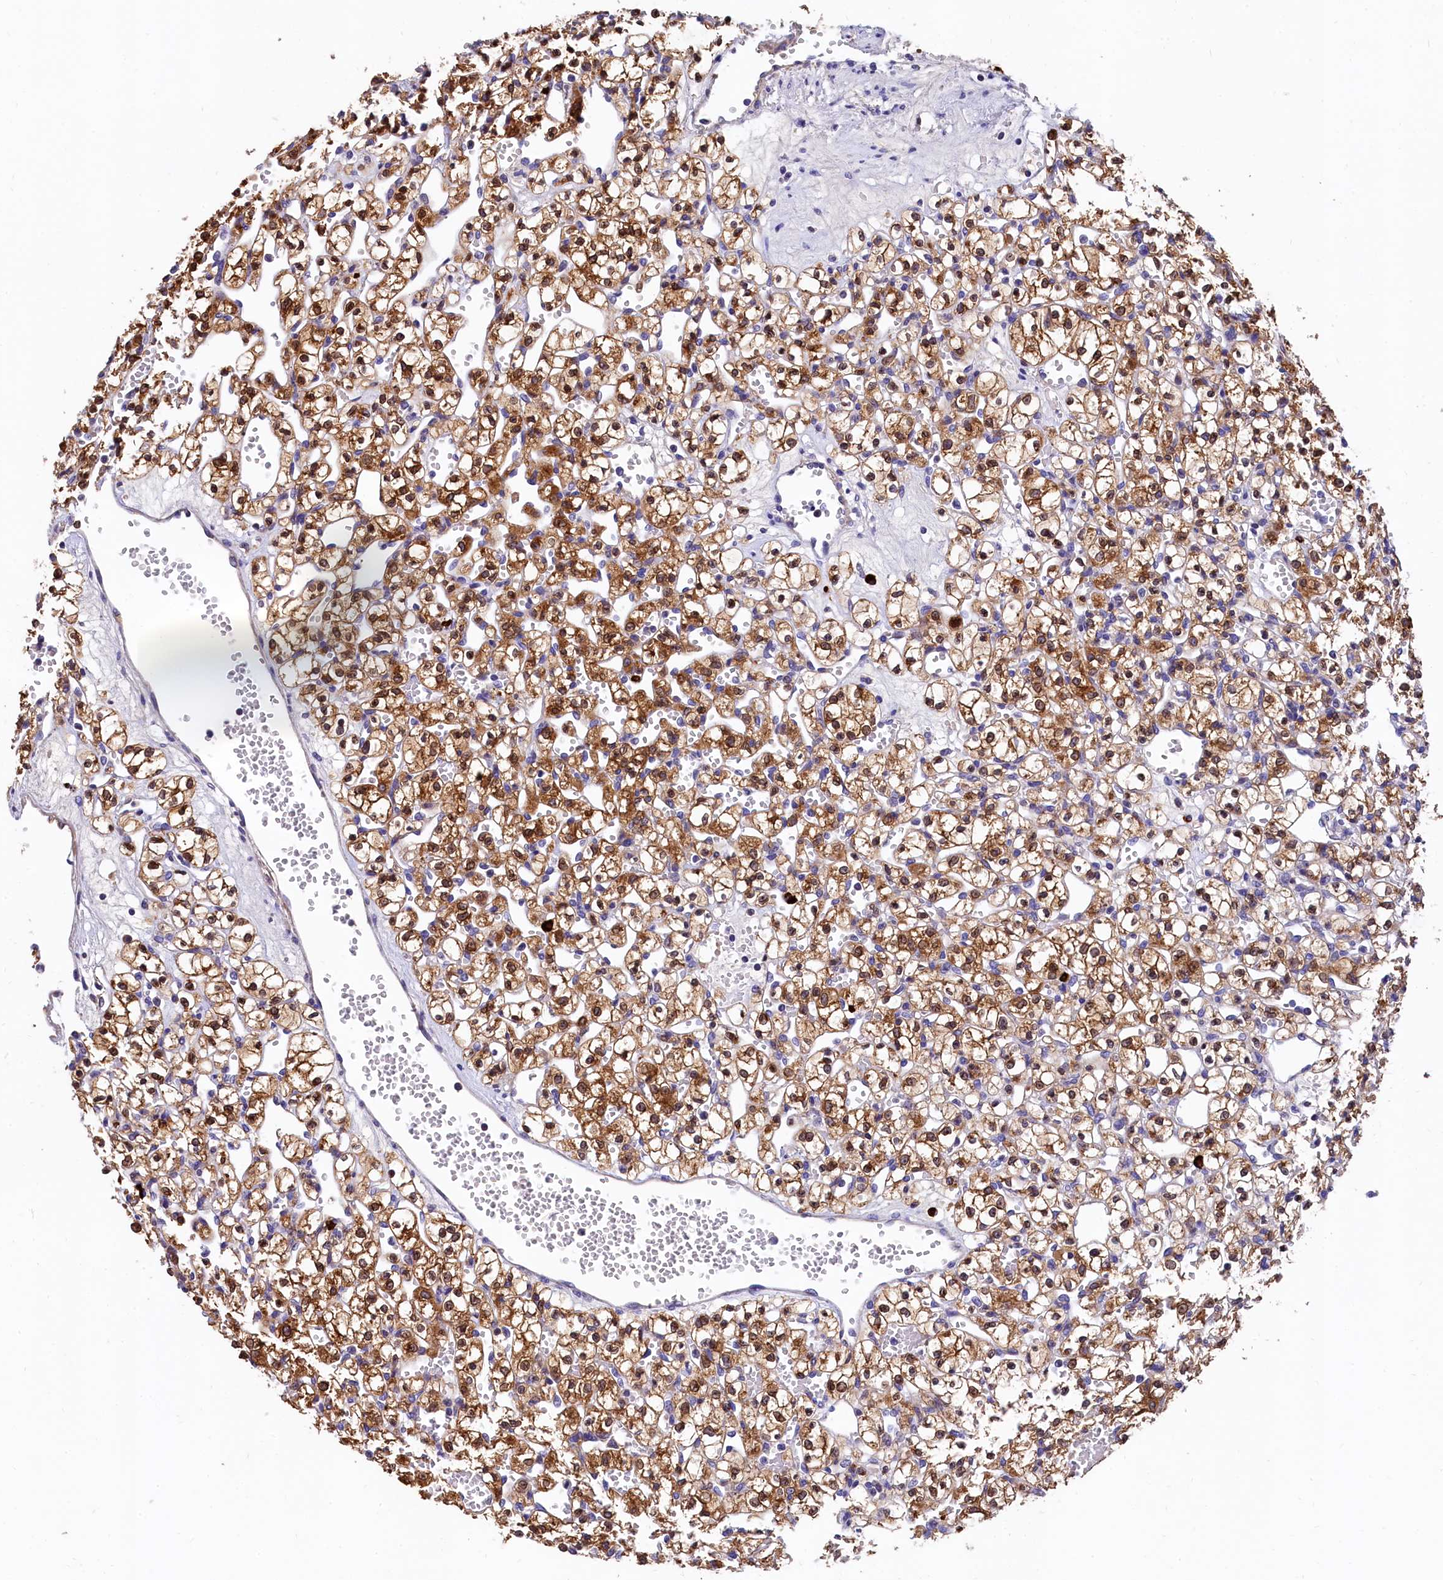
{"staining": {"intensity": "strong", "quantity": ">75%", "location": "cytoplasmic/membranous,nuclear"}, "tissue": "renal cancer", "cell_type": "Tumor cells", "image_type": "cancer", "snomed": [{"axis": "morphology", "description": "Adenocarcinoma, NOS"}, {"axis": "topography", "description": "Kidney"}], "caption": "Adenocarcinoma (renal) stained with a brown dye reveals strong cytoplasmic/membranous and nuclear positive expression in approximately >75% of tumor cells.", "gene": "EPS8L2", "patient": {"sex": "female", "age": 59}}